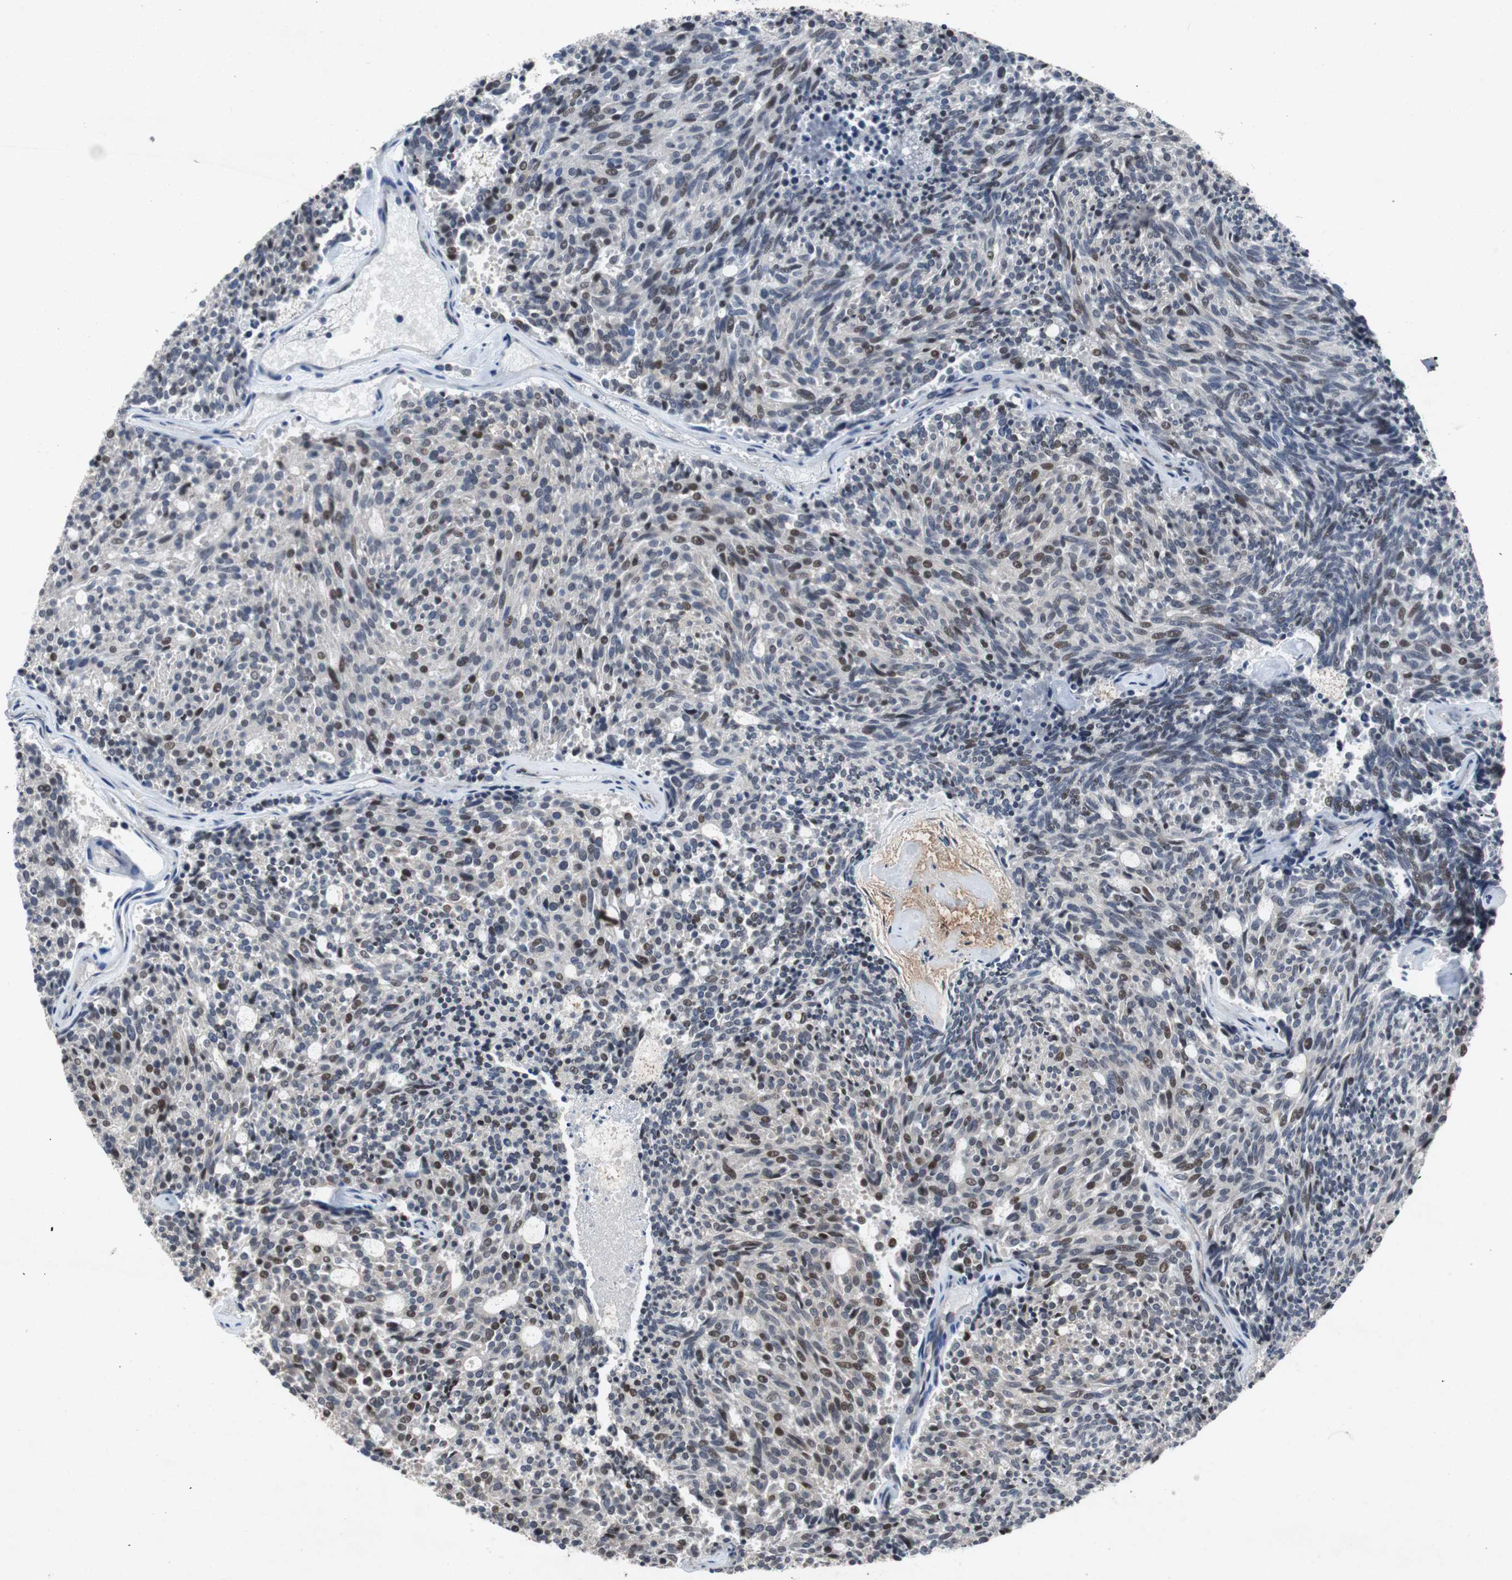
{"staining": {"intensity": "moderate", "quantity": "<25%", "location": "nuclear"}, "tissue": "carcinoid", "cell_type": "Tumor cells", "image_type": "cancer", "snomed": [{"axis": "morphology", "description": "Carcinoid, malignant, NOS"}, {"axis": "topography", "description": "Pancreas"}], "caption": "Malignant carcinoid tissue reveals moderate nuclear expression in about <25% of tumor cells", "gene": "TP63", "patient": {"sex": "female", "age": 54}}